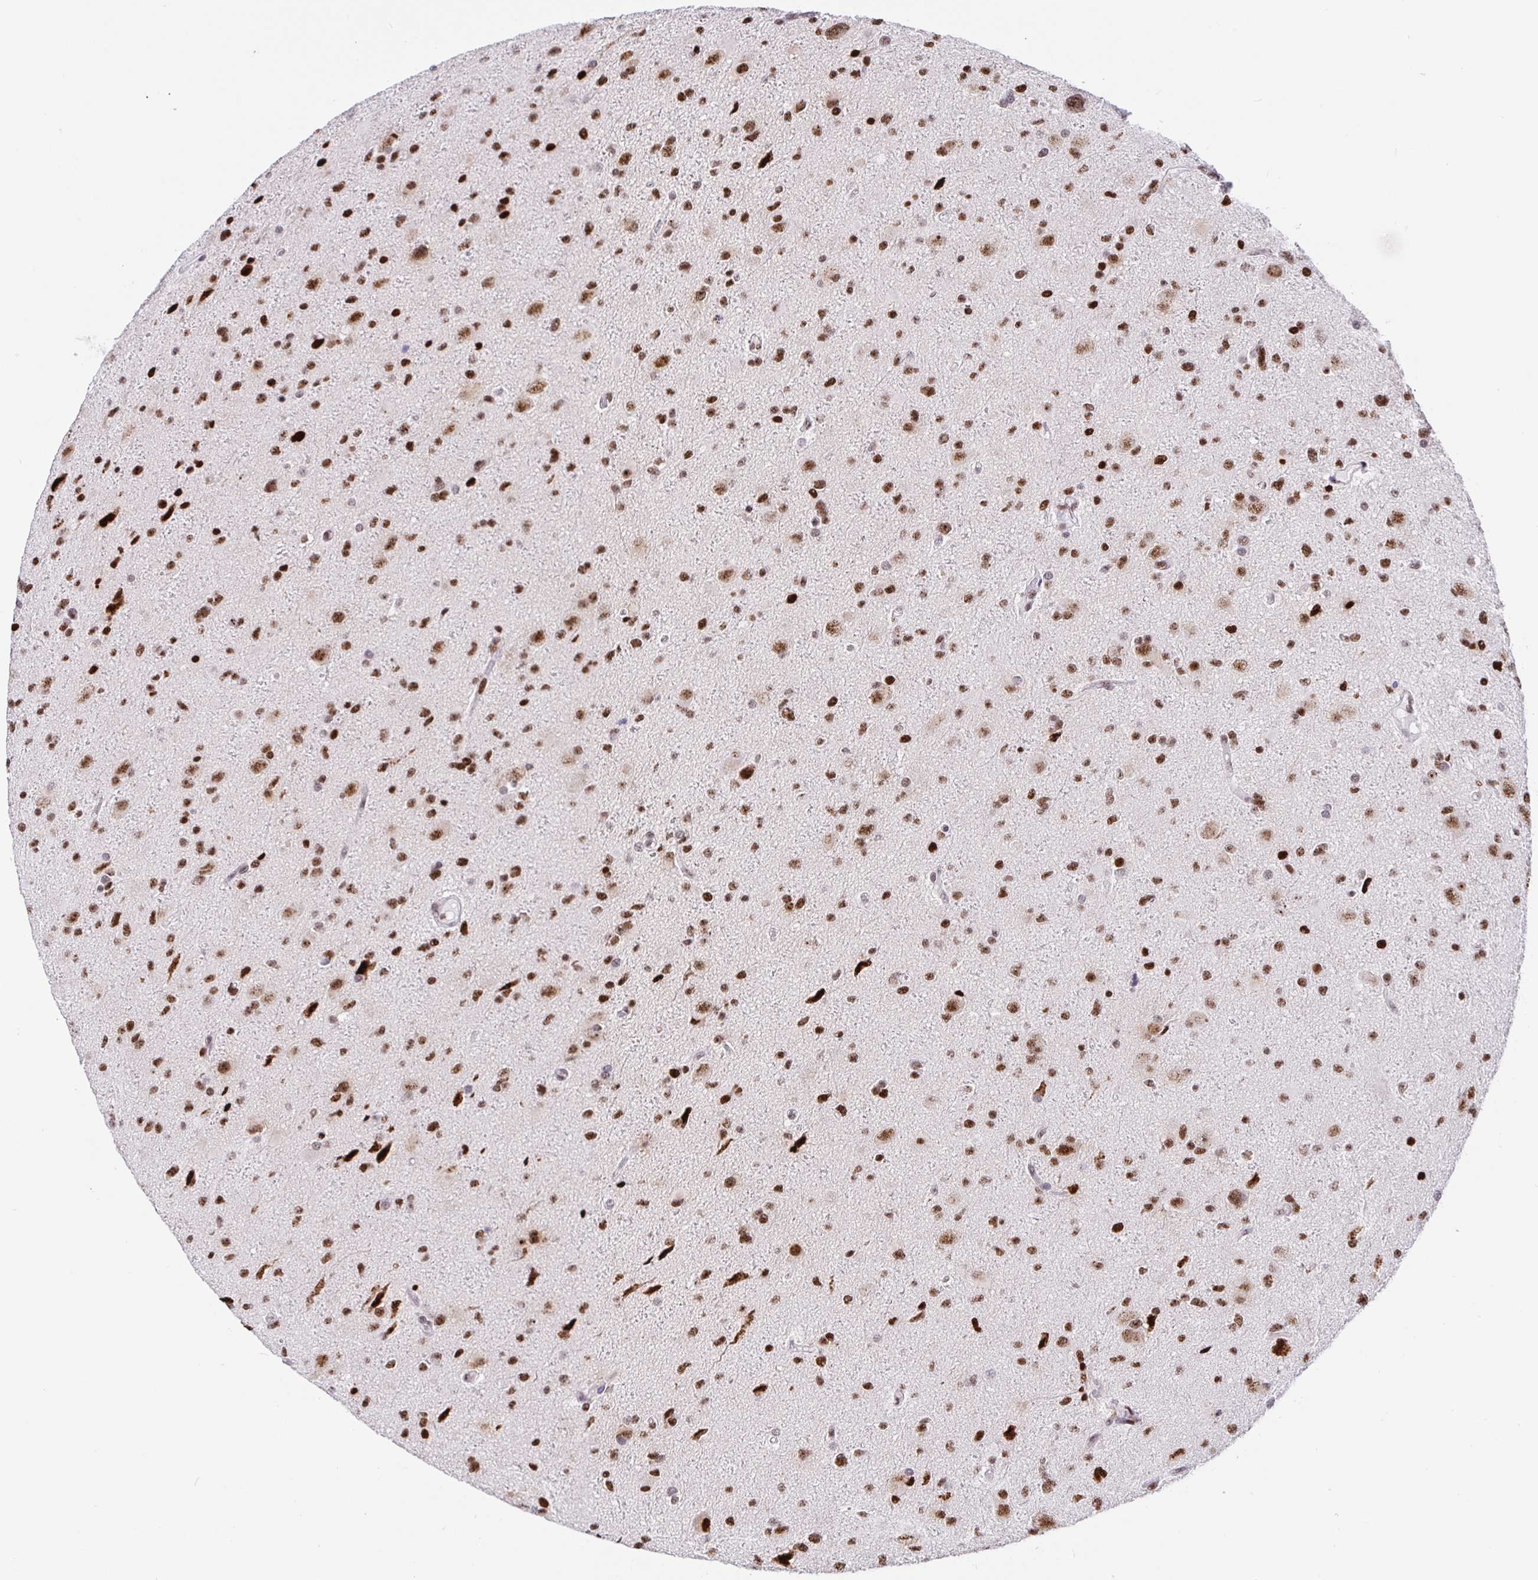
{"staining": {"intensity": "moderate", "quantity": ">75%", "location": "nuclear"}, "tissue": "glioma", "cell_type": "Tumor cells", "image_type": "cancer", "snomed": [{"axis": "morphology", "description": "Glioma, malignant, Low grade"}, {"axis": "topography", "description": "Brain"}], "caption": "This histopathology image demonstrates glioma stained with IHC to label a protein in brown. The nuclear of tumor cells show moderate positivity for the protein. Nuclei are counter-stained blue.", "gene": "SETD5", "patient": {"sex": "female", "age": 32}}